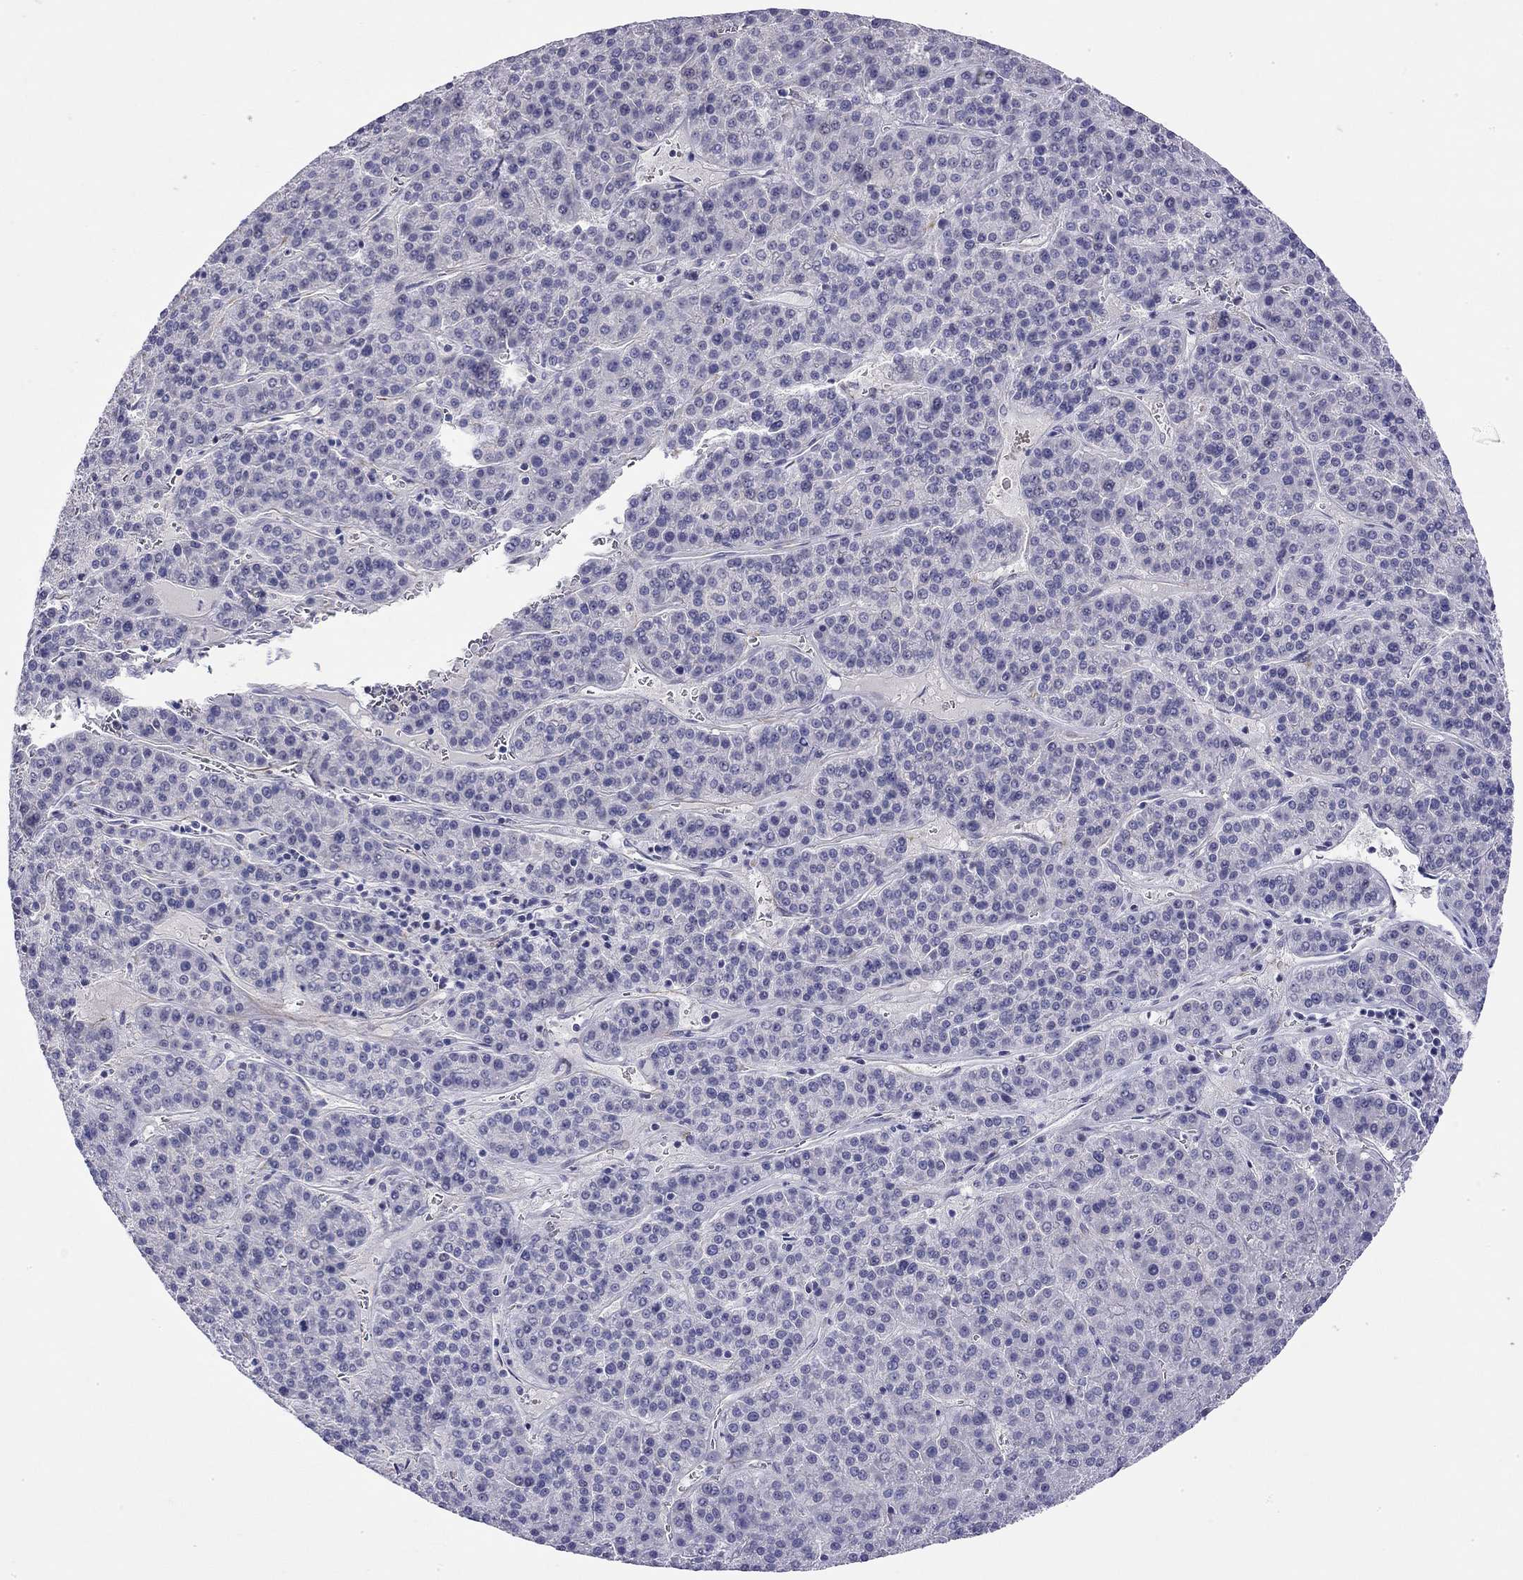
{"staining": {"intensity": "negative", "quantity": "none", "location": "none"}, "tissue": "liver cancer", "cell_type": "Tumor cells", "image_type": "cancer", "snomed": [{"axis": "morphology", "description": "Carcinoma, Hepatocellular, NOS"}, {"axis": "topography", "description": "Liver"}], "caption": "A high-resolution histopathology image shows IHC staining of liver cancer (hepatocellular carcinoma), which demonstrates no significant positivity in tumor cells. (DAB IHC visualized using brightfield microscopy, high magnification).", "gene": "RTL1", "patient": {"sex": "female", "age": 58}}